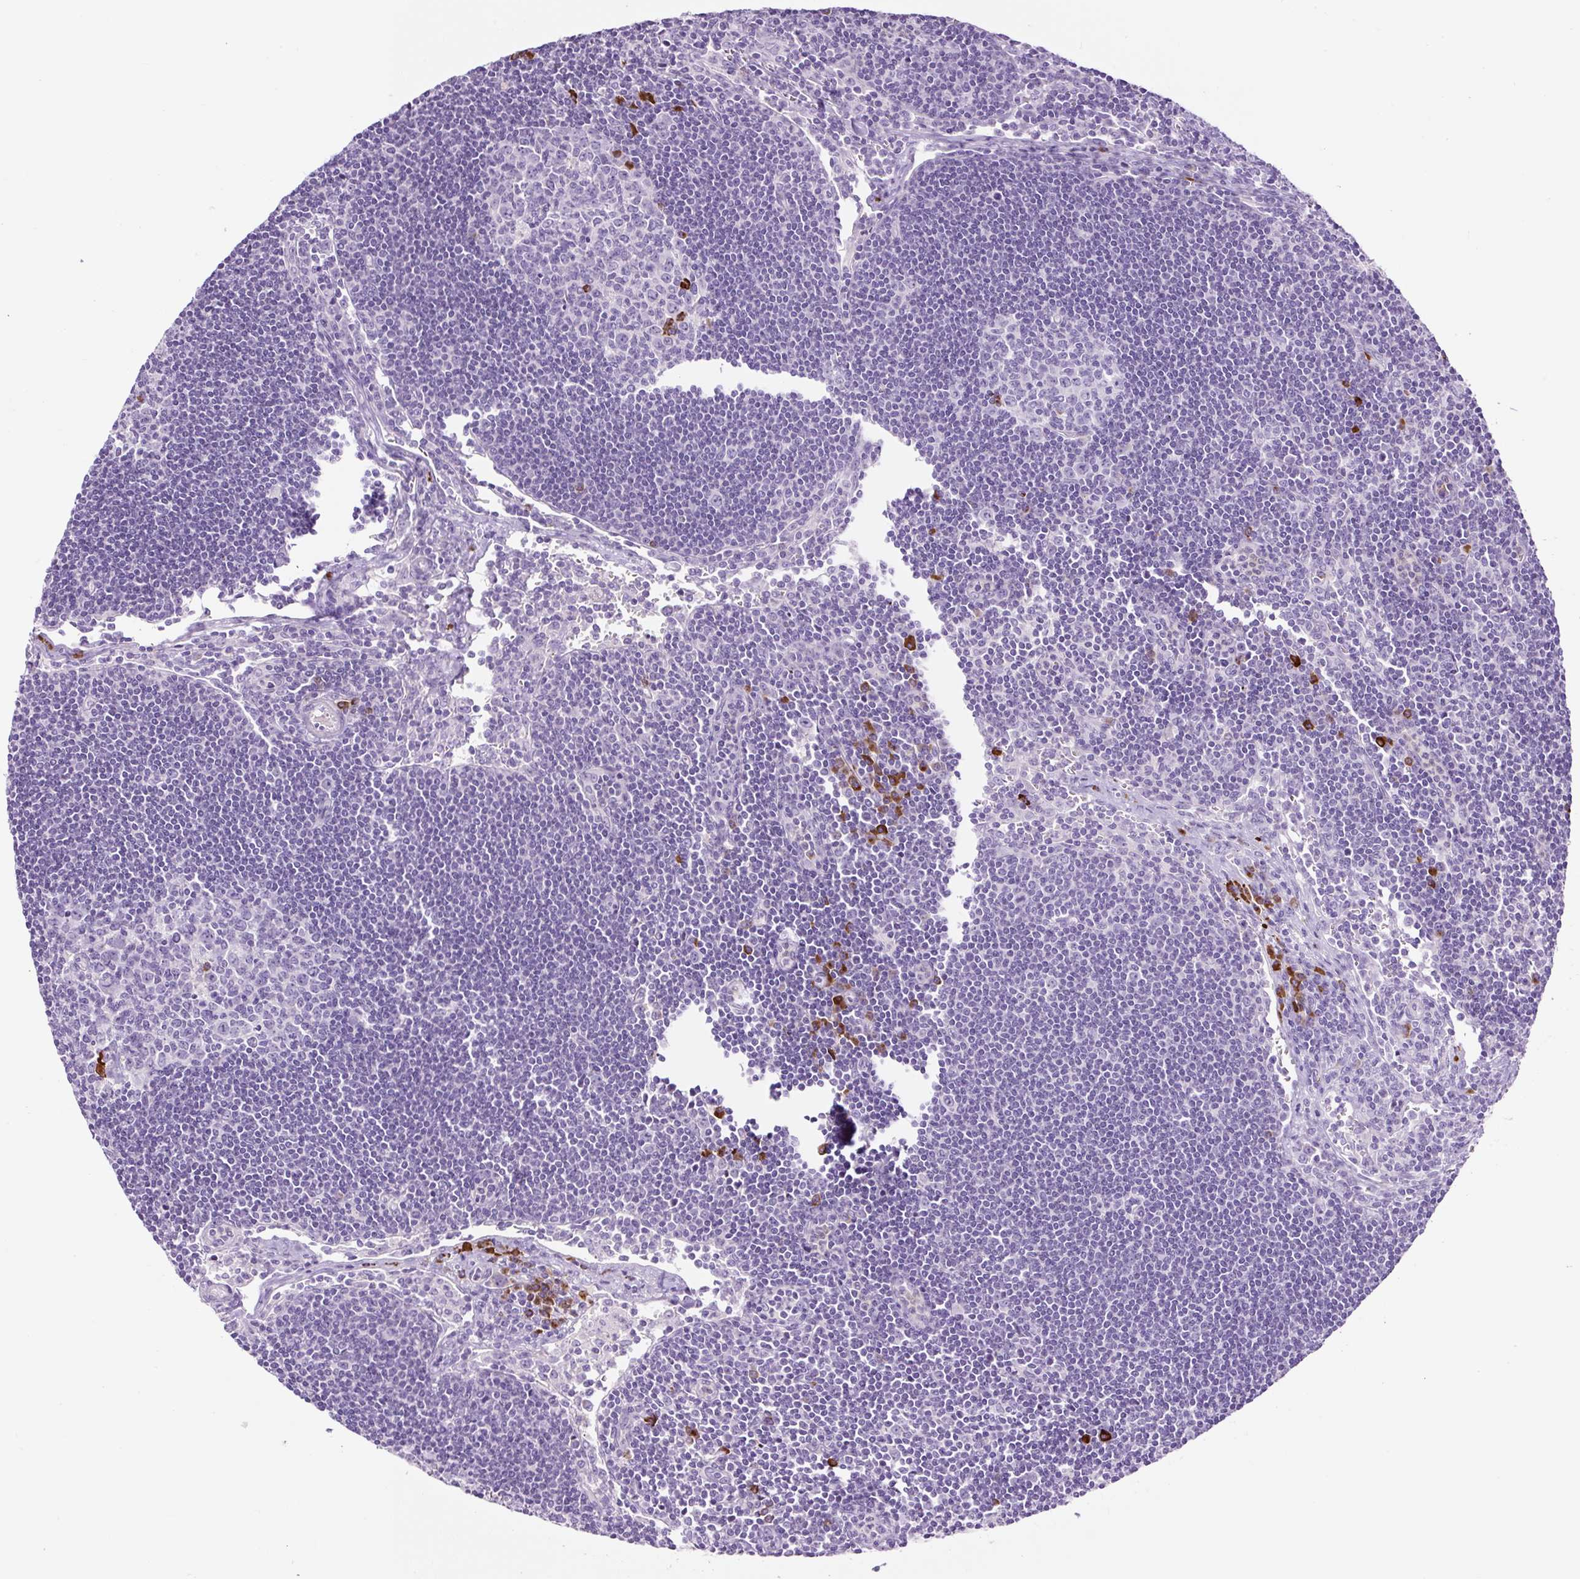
{"staining": {"intensity": "negative", "quantity": "none", "location": "none"}, "tissue": "lymph node", "cell_type": "Germinal center cells", "image_type": "normal", "snomed": [{"axis": "morphology", "description": "Normal tissue, NOS"}, {"axis": "topography", "description": "Lymph node"}], "caption": "This micrograph is of normal lymph node stained with IHC to label a protein in brown with the nuclei are counter-stained blue. There is no positivity in germinal center cells.", "gene": "RNF212B", "patient": {"sex": "female", "age": 29}}